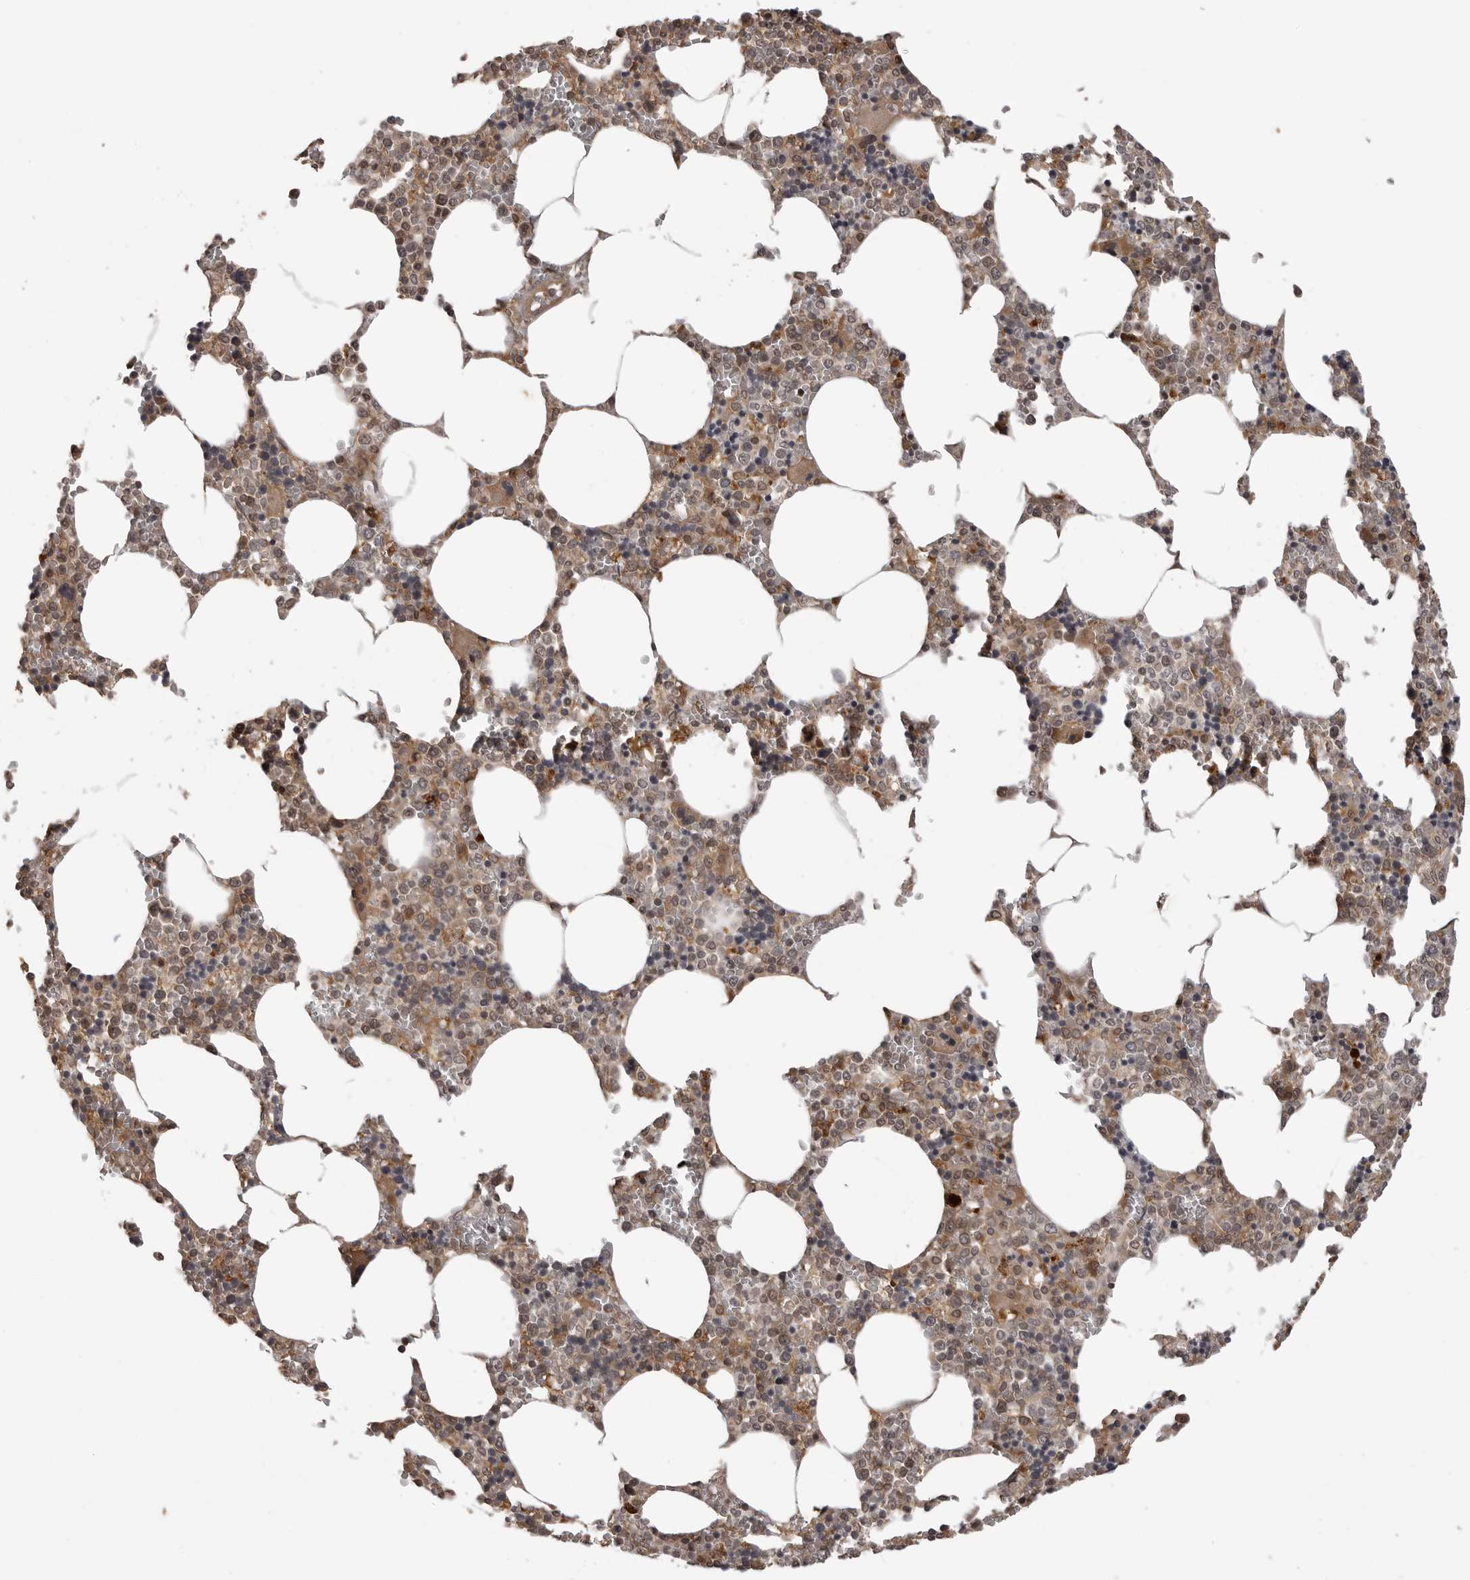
{"staining": {"intensity": "moderate", "quantity": "25%-75%", "location": "cytoplasmic/membranous,nuclear"}, "tissue": "bone marrow", "cell_type": "Hematopoietic cells", "image_type": "normal", "snomed": [{"axis": "morphology", "description": "Normal tissue, NOS"}, {"axis": "topography", "description": "Bone marrow"}], "caption": "IHC micrograph of unremarkable bone marrow: human bone marrow stained using immunohistochemistry (IHC) demonstrates medium levels of moderate protein expression localized specifically in the cytoplasmic/membranous,nuclear of hematopoietic cells, appearing as a cytoplasmic/membranous,nuclear brown color.", "gene": "AKAP7", "patient": {"sex": "male", "age": 70}}